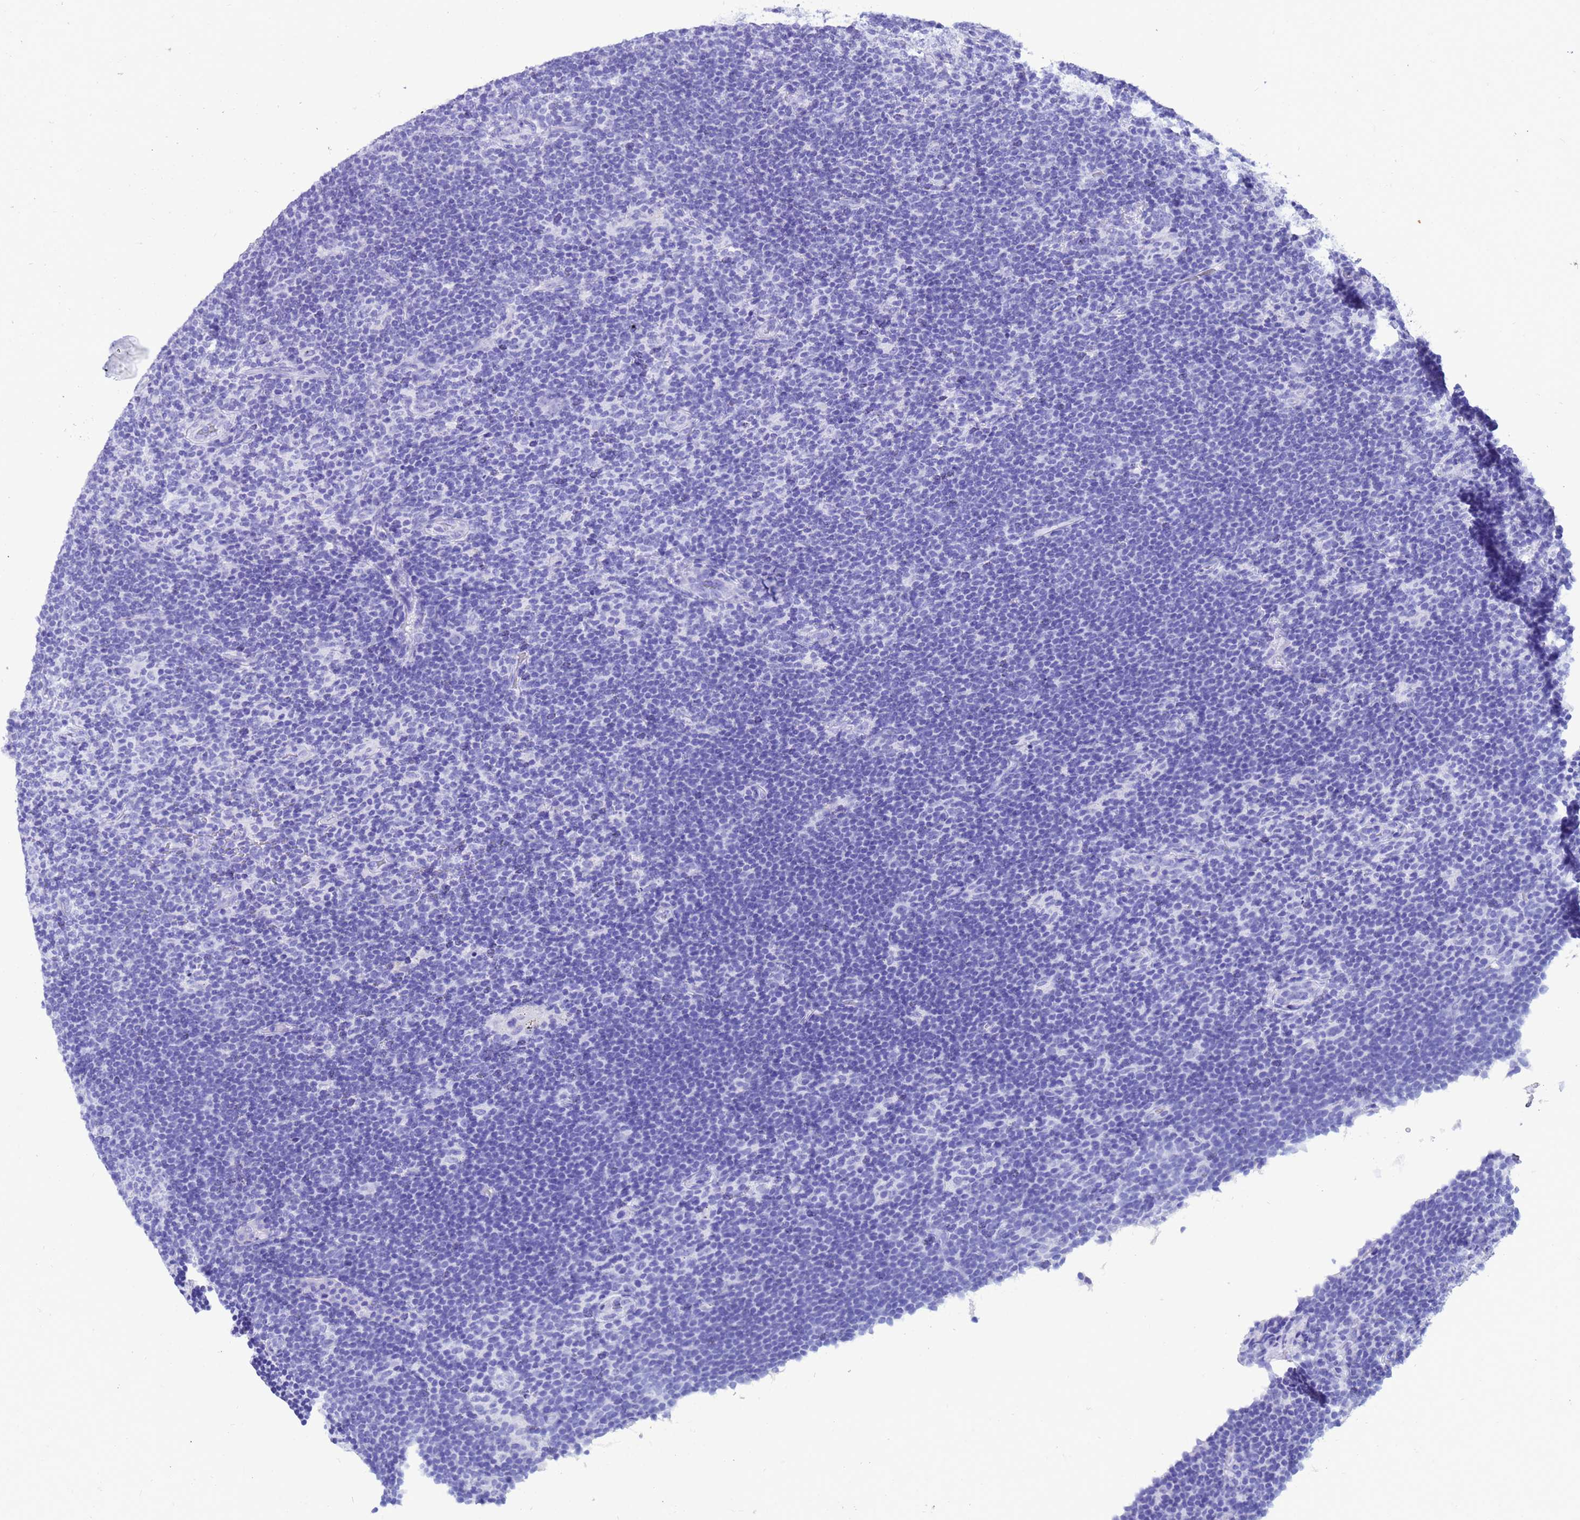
{"staining": {"intensity": "negative", "quantity": "none", "location": "none"}, "tissue": "lymphoma", "cell_type": "Tumor cells", "image_type": "cancer", "snomed": [{"axis": "morphology", "description": "Hodgkin's disease, NOS"}, {"axis": "topography", "description": "Lymph node"}], "caption": "IHC of human Hodgkin's disease displays no expression in tumor cells.", "gene": "AKR1C2", "patient": {"sex": "female", "age": 57}}